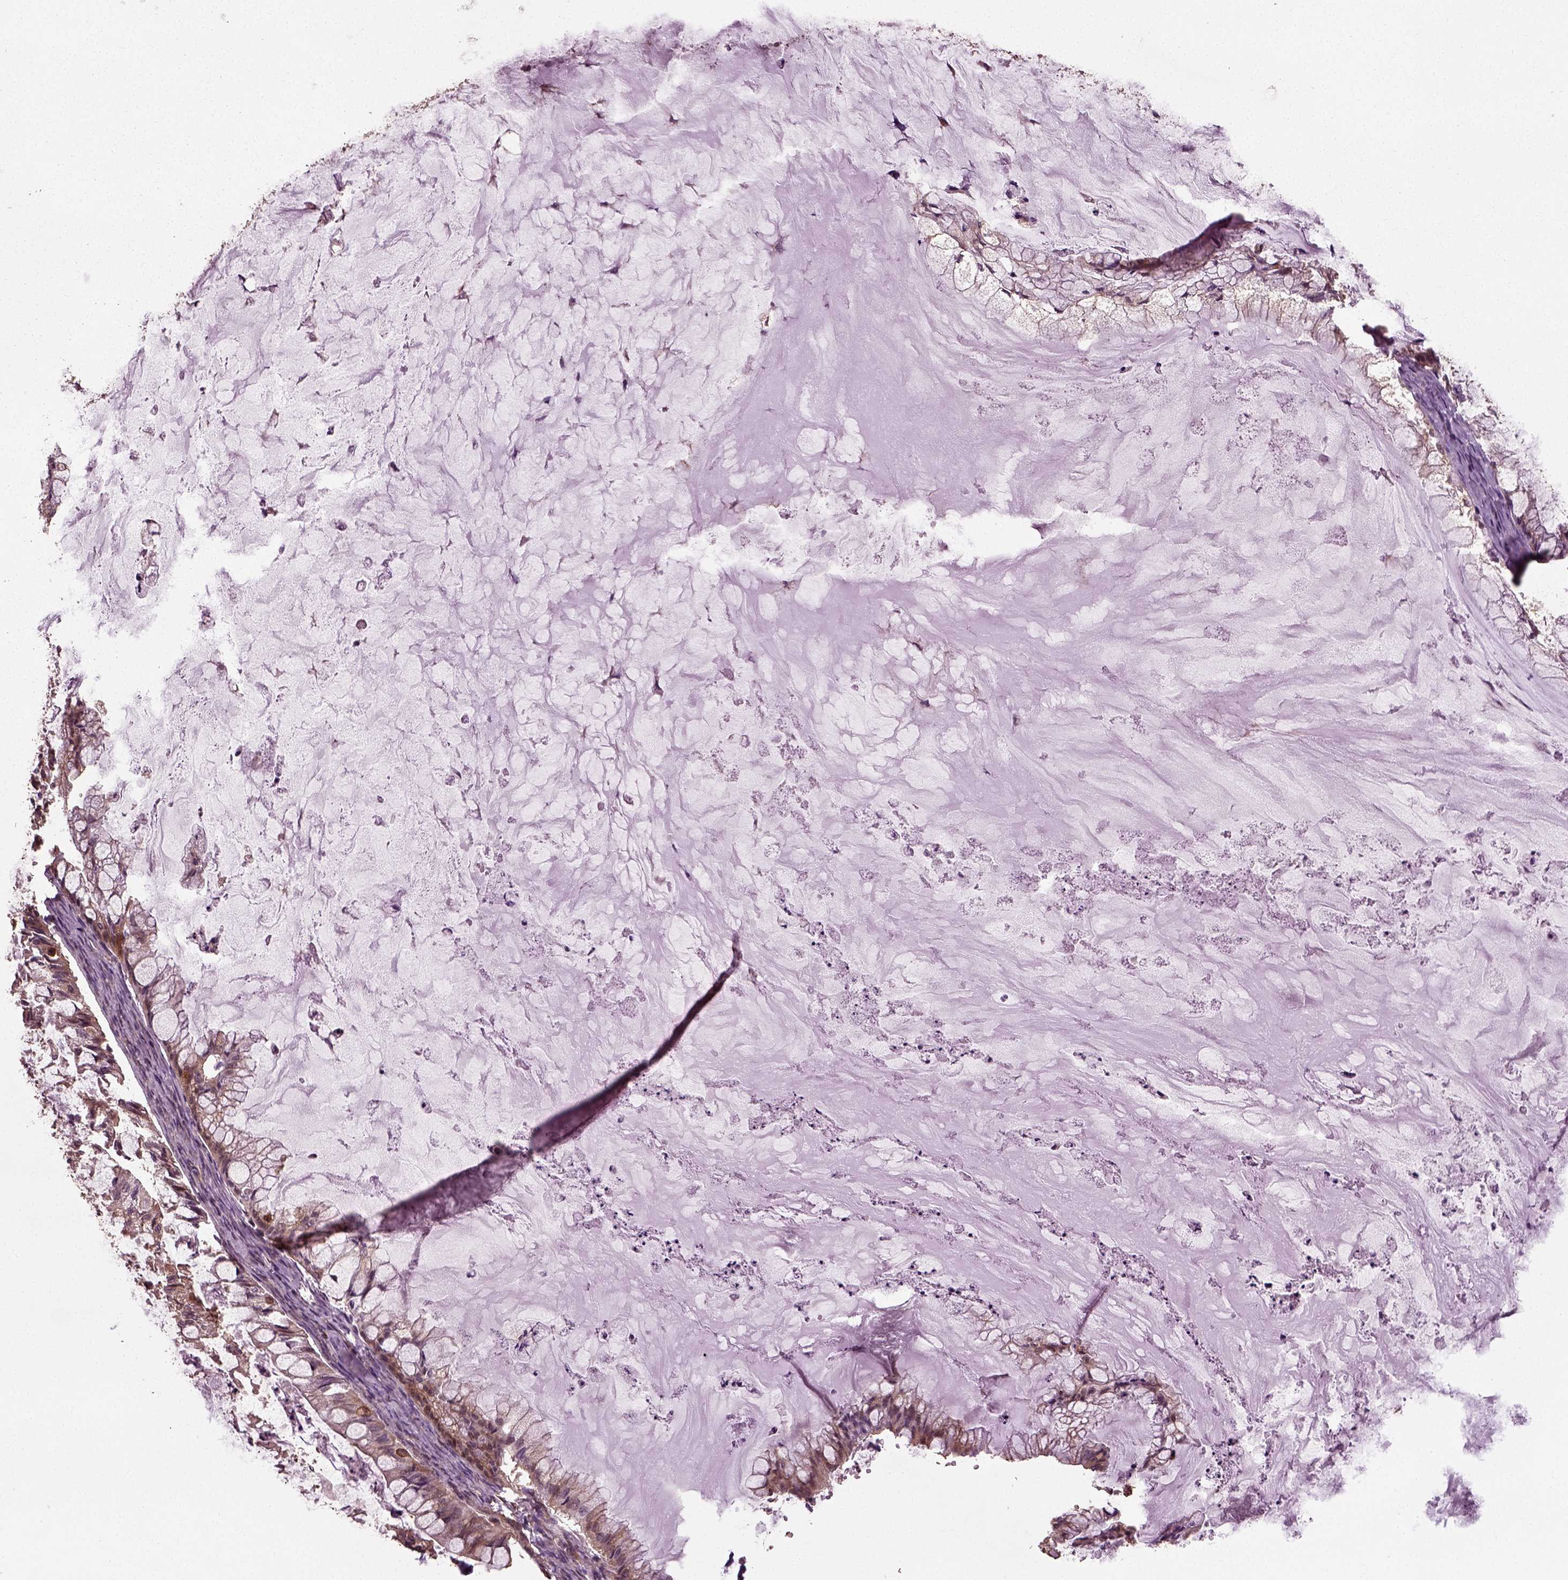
{"staining": {"intensity": "weak", "quantity": "25%-75%", "location": "cytoplasmic/membranous"}, "tissue": "ovarian cancer", "cell_type": "Tumor cells", "image_type": "cancer", "snomed": [{"axis": "morphology", "description": "Cystadenocarcinoma, mucinous, NOS"}, {"axis": "topography", "description": "Ovary"}], "caption": "Immunohistochemical staining of ovarian cancer (mucinous cystadenocarcinoma) shows weak cytoplasmic/membranous protein staining in about 25%-75% of tumor cells.", "gene": "ERV3-1", "patient": {"sex": "female", "age": 57}}